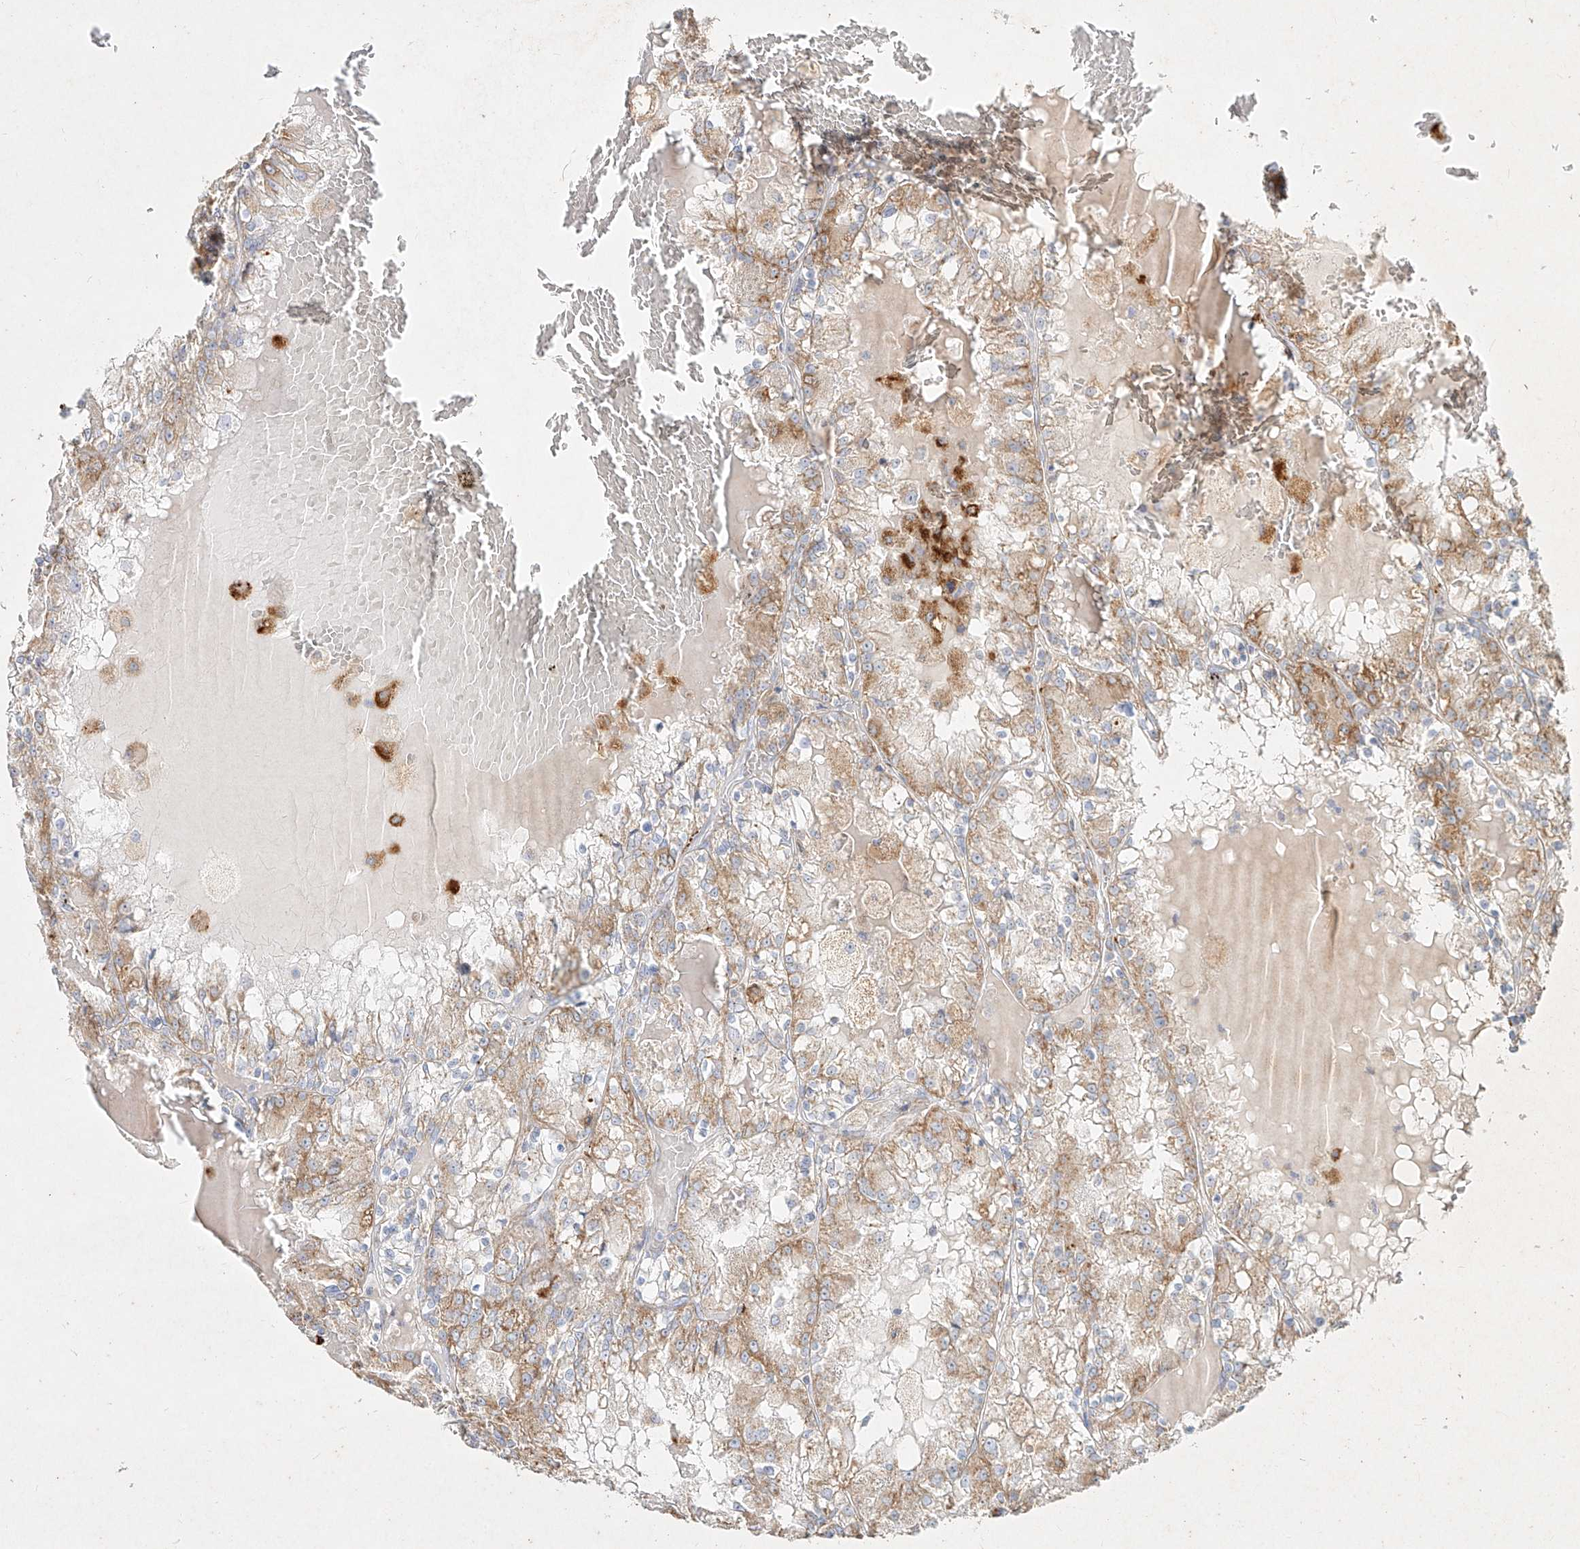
{"staining": {"intensity": "moderate", "quantity": "25%-75%", "location": "cytoplasmic/membranous"}, "tissue": "renal cancer", "cell_type": "Tumor cells", "image_type": "cancer", "snomed": [{"axis": "morphology", "description": "Adenocarcinoma, NOS"}, {"axis": "topography", "description": "Kidney"}], "caption": "Immunohistochemistry (IHC) of human renal cancer exhibits medium levels of moderate cytoplasmic/membranous positivity in about 25%-75% of tumor cells.", "gene": "MTX2", "patient": {"sex": "female", "age": 56}}